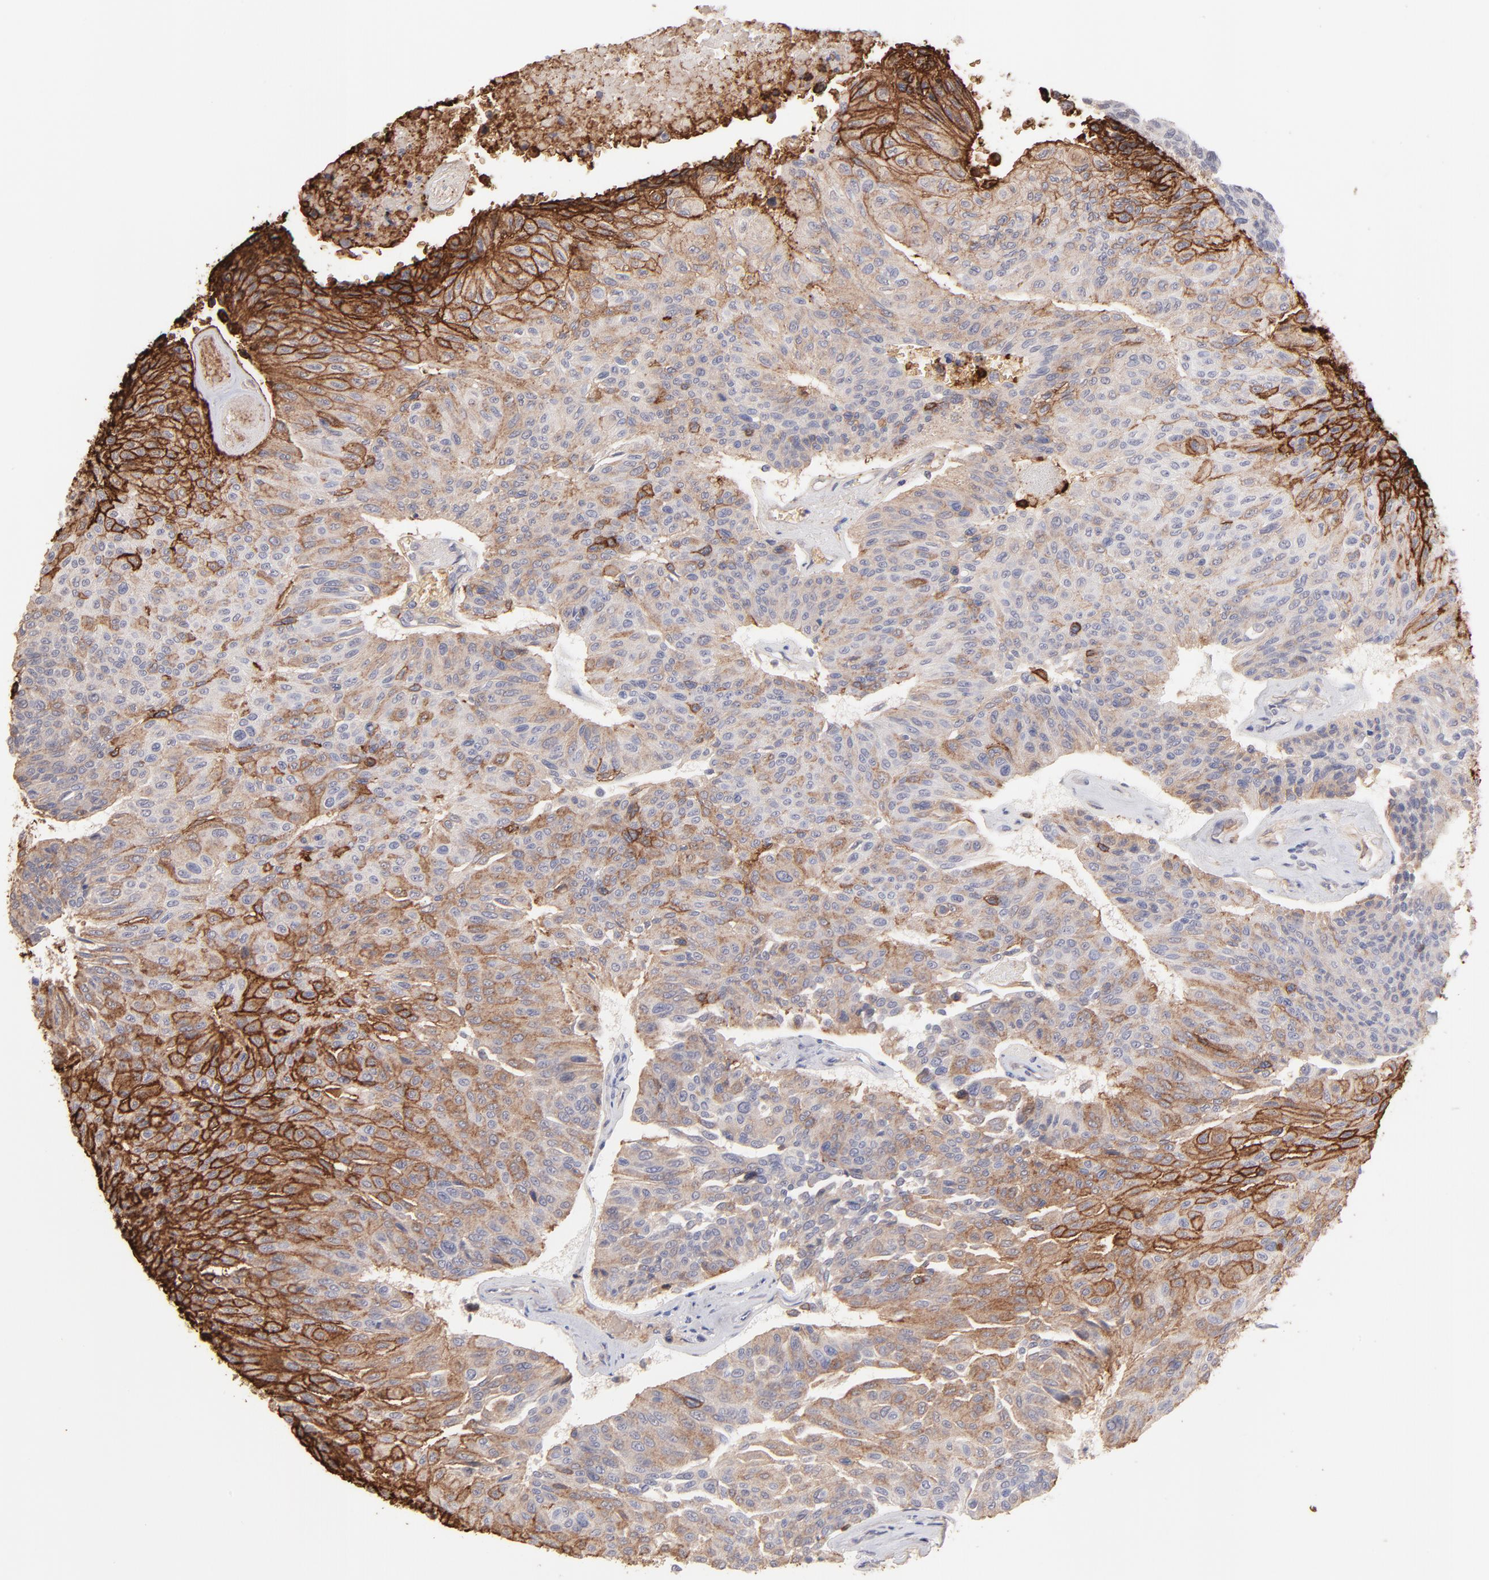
{"staining": {"intensity": "strong", "quantity": "25%-75%", "location": "cytoplasmic/membranous"}, "tissue": "urothelial cancer", "cell_type": "Tumor cells", "image_type": "cancer", "snomed": [{"axis": "morphology", "description": "Urothelial carcinoma, High grade"}, {"axis": "topography", "description": "Urinary bladder"}], "caption": "High-power microscopy captured an IHC photomicrograph of high-grade urothelial carcinoma, revealing strong cytoplasmic/membranous staining in about 25%-75% of tumor cells. The staining is performed using DAB (3,3'-diaminobenzidine) brown chromogen to label protein expression. The nuclei are counter-stained blue using hematoxylin.", "gene": "F13B", "patient": {"sex": "male", "age": 66}}